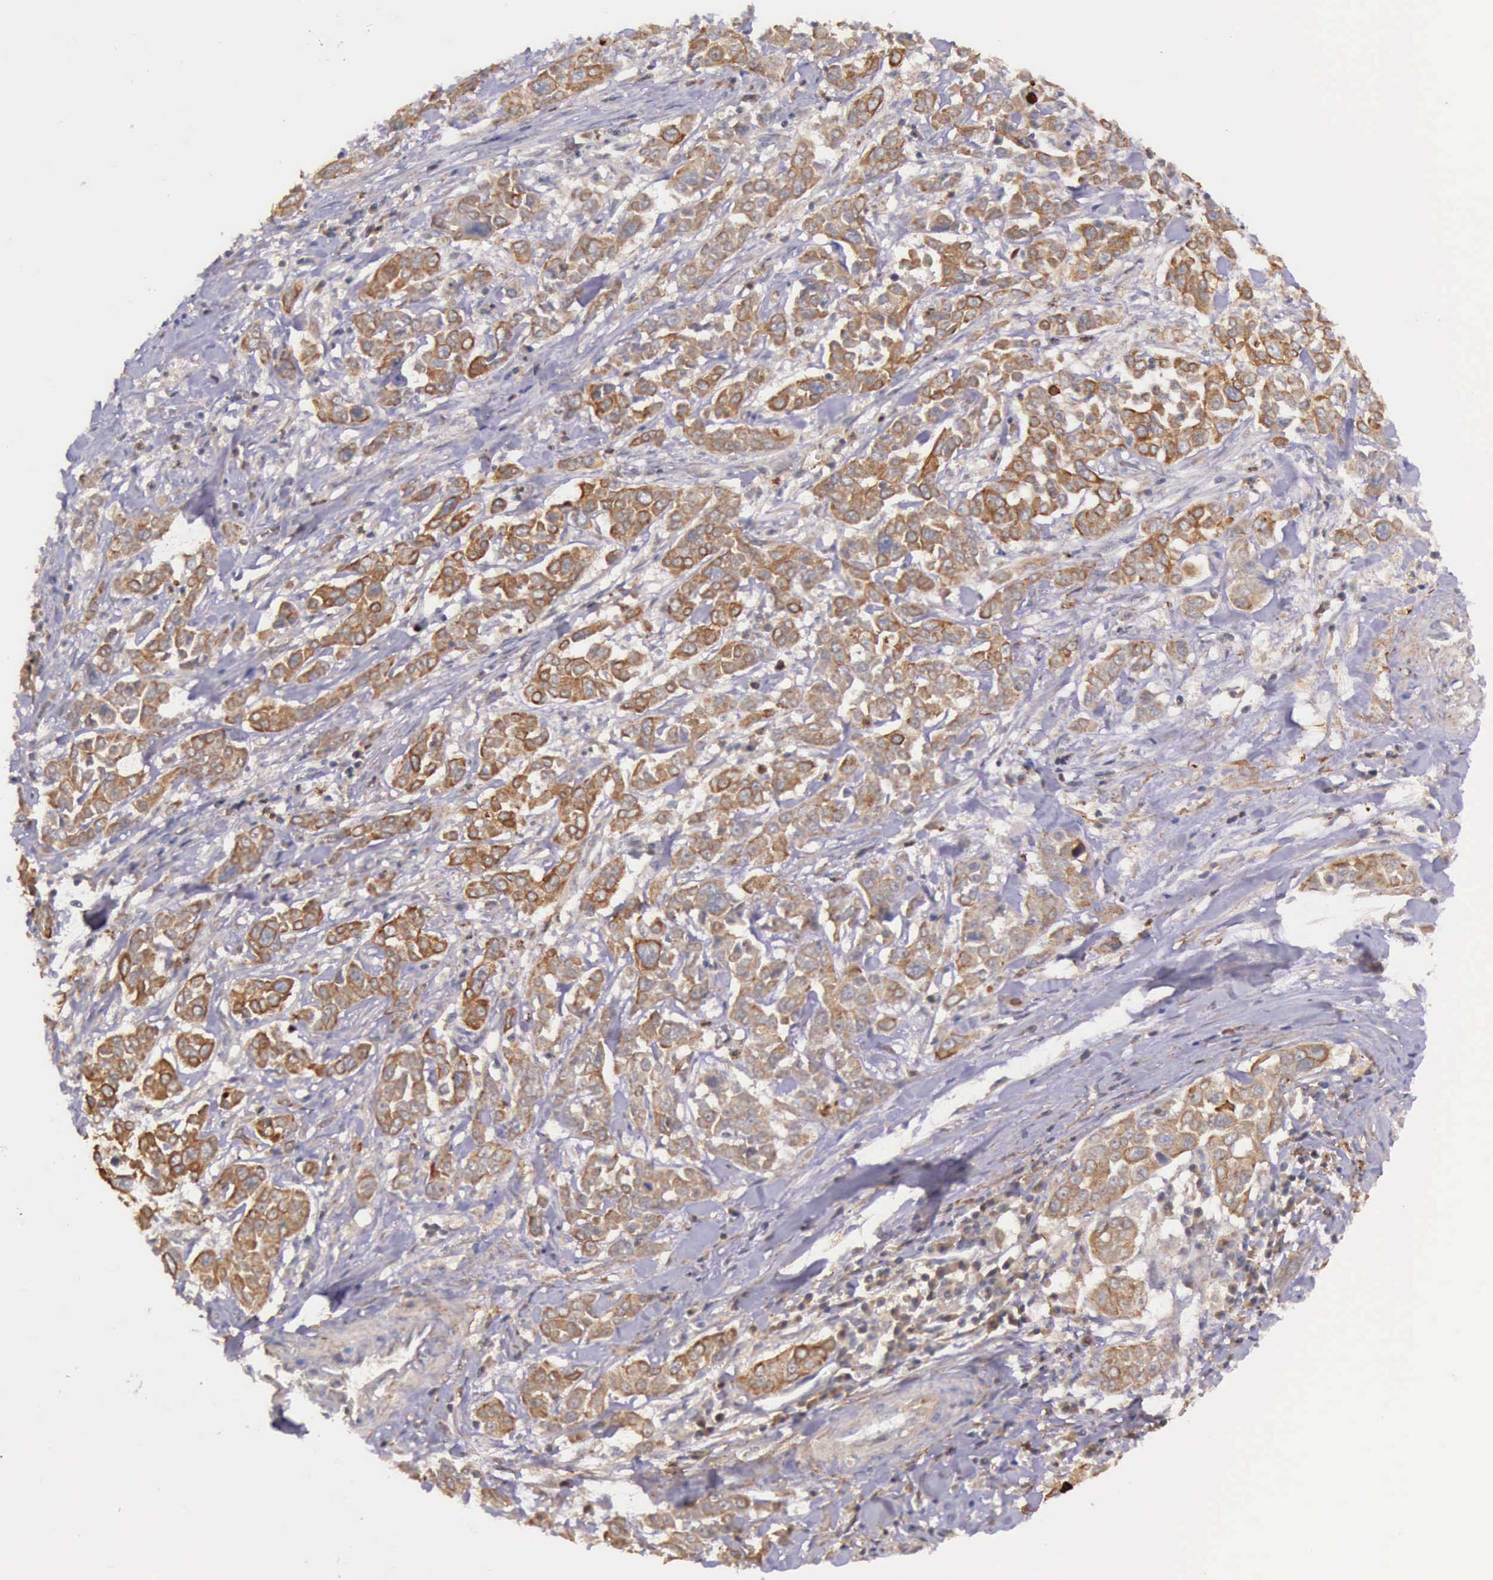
{"staining": {"intensity": "strong", "quantity": ">75%", "location": "cytoplasmic/membranous"}, "tissue": "pancreatic cancer", "cell_type": "Tumor cells", "image_type": "cancer", "snomed": [{"axis": "morphology", "description": "Adenocarcinoma, NOS"}, {"axis": "topography", "description": "Pancreas"}], "caption": "Pancreatic adenocarcinoma stained for a protein (brown) displays strong cytoplasmic/membranous positive expression in about >75% of tumor cells.", "gene": "PRICKLE3", "patient": {"sex": "female", "age": 52}}